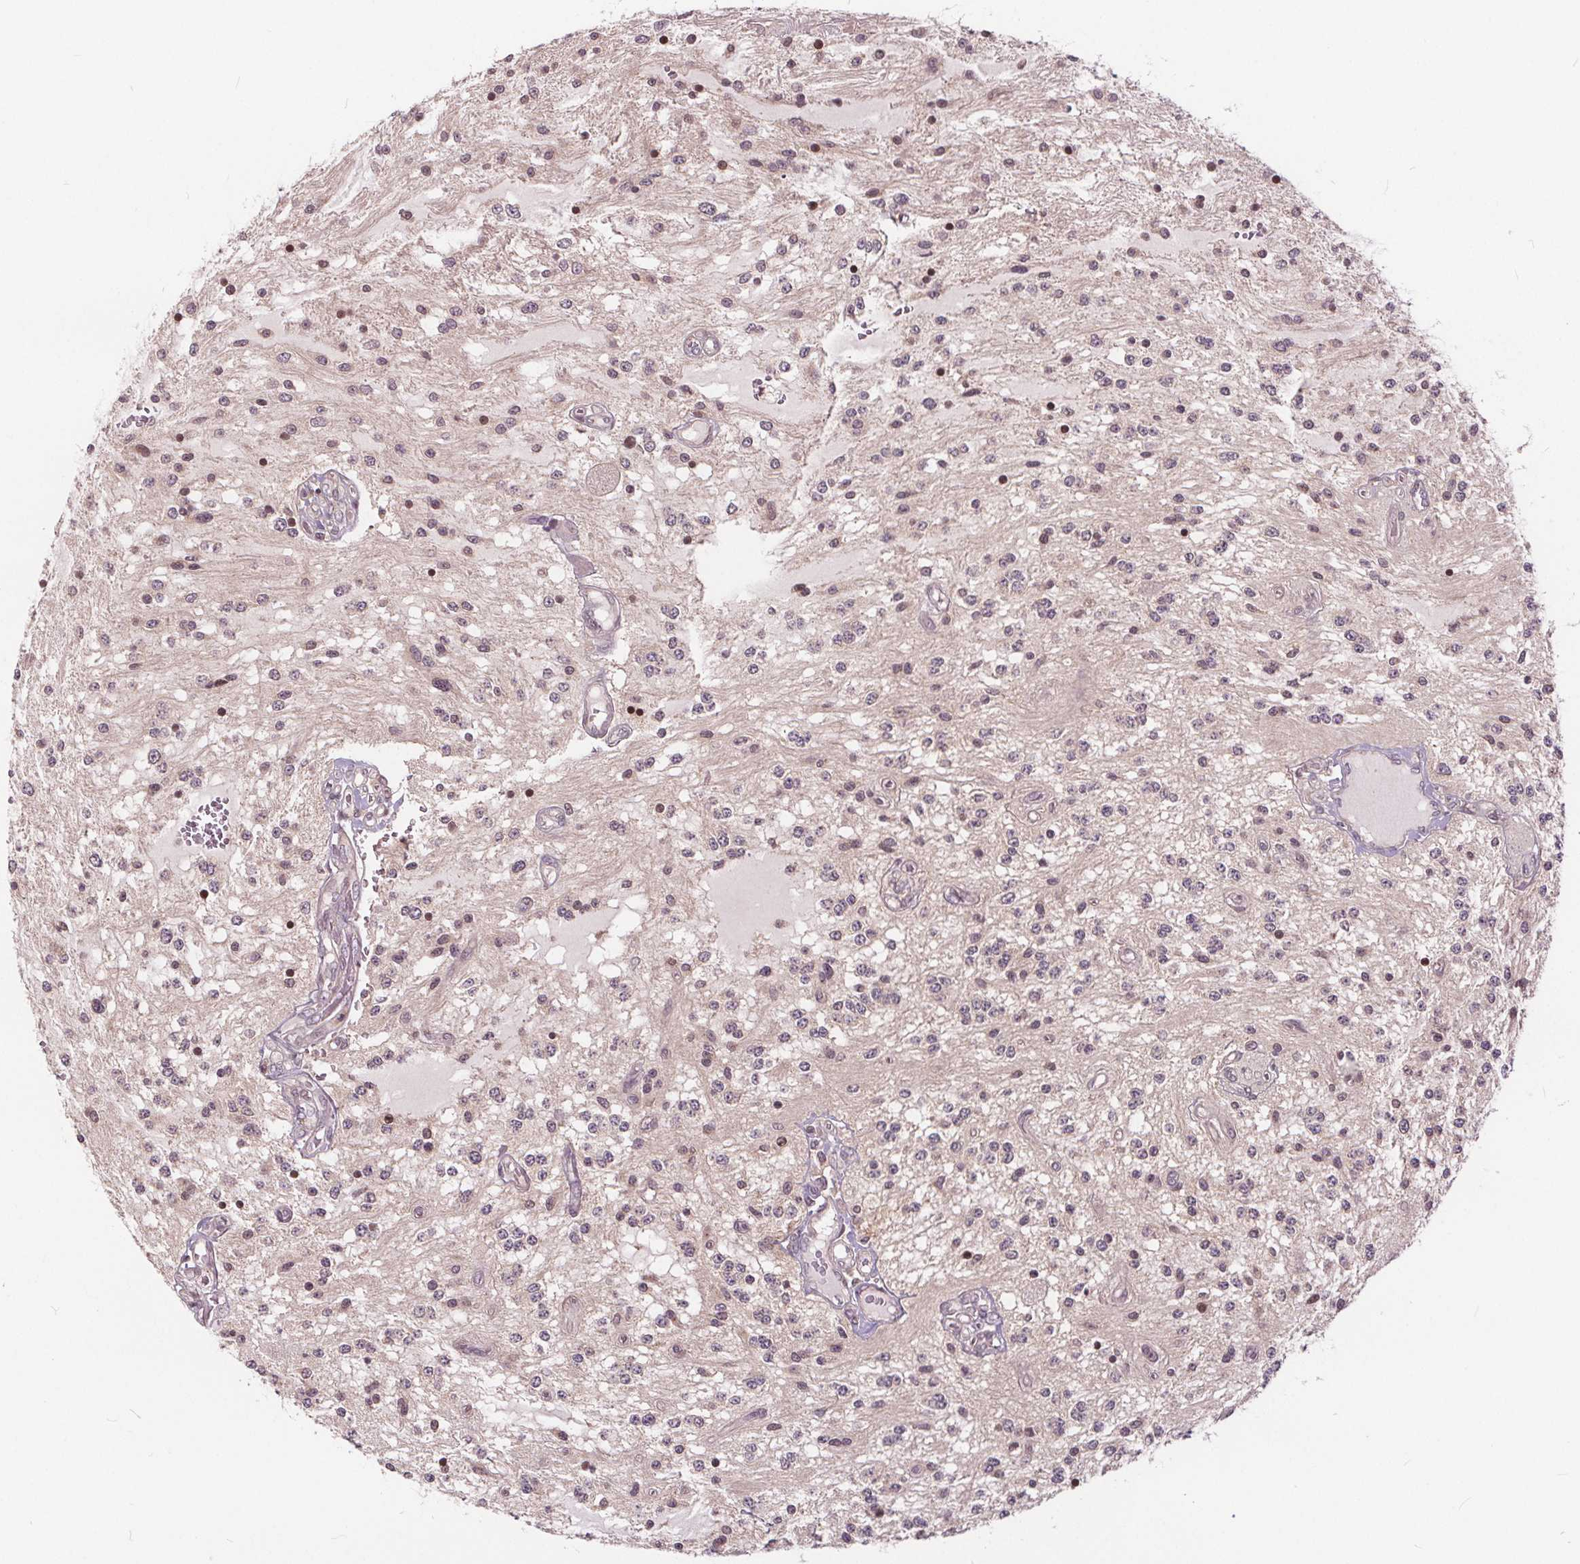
{"staining": {"intensity": "strong", "quantity": "<25%", "location": "nuclear"}, "tissue": "glioma", "cell_type": "Tumor cells", "image_type": "cancer", "snomed": [{"axis": "morphology", "description": "Glioma, malignant, Low grade"}, {"axis": "topography", "description": "Cerebellum"}], "caption": "A brown stain highlights strong nuclear positivity of a protein in human malignant glioma (low-grade) tumor cells.", "gene": "HIF1AN", "patient": {"sex": "female", "age": 14}}